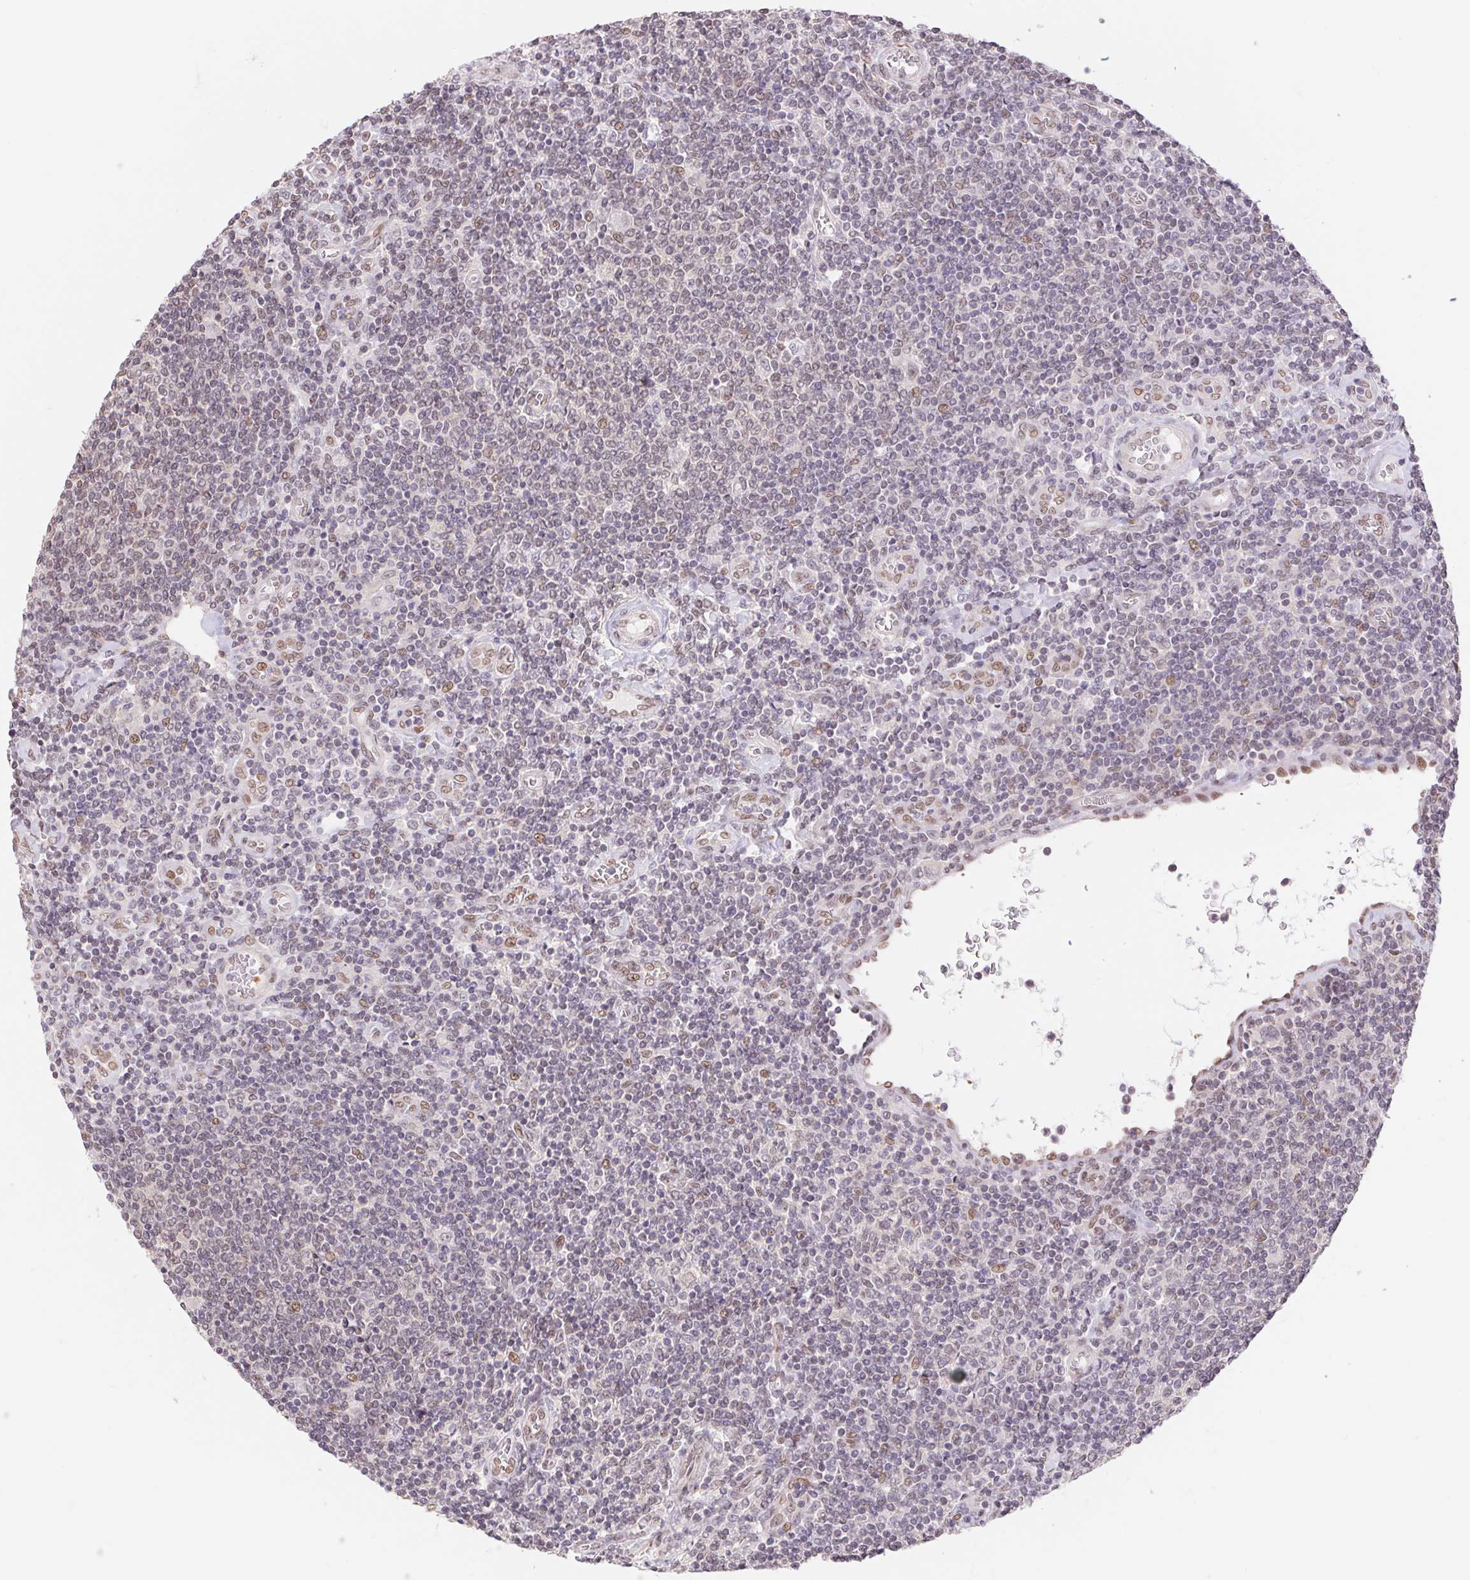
{"staining": {"intensity": "weak", "quantity": "<25%", "location": "nuclear"}, "tissue": "lymphoma", "cell_type": "Tumor cells", "image_type": "cancer", "snomed": [{"axis": "morphology", "description": "Malignant lymphoma, non-Hodgkin's type, Low grade"}, {"axis": "topography", "description": "Lymph node"}], "caption": "A micrograph of lymphoma stained for a protein reveals no brown staining in tumor cells. The staining is performed using DAB brown chromogen with nuclei counter-stained in using hematoxylin.", "gene": "CAND1", "patient": {"sex": "male", "age": 52}}